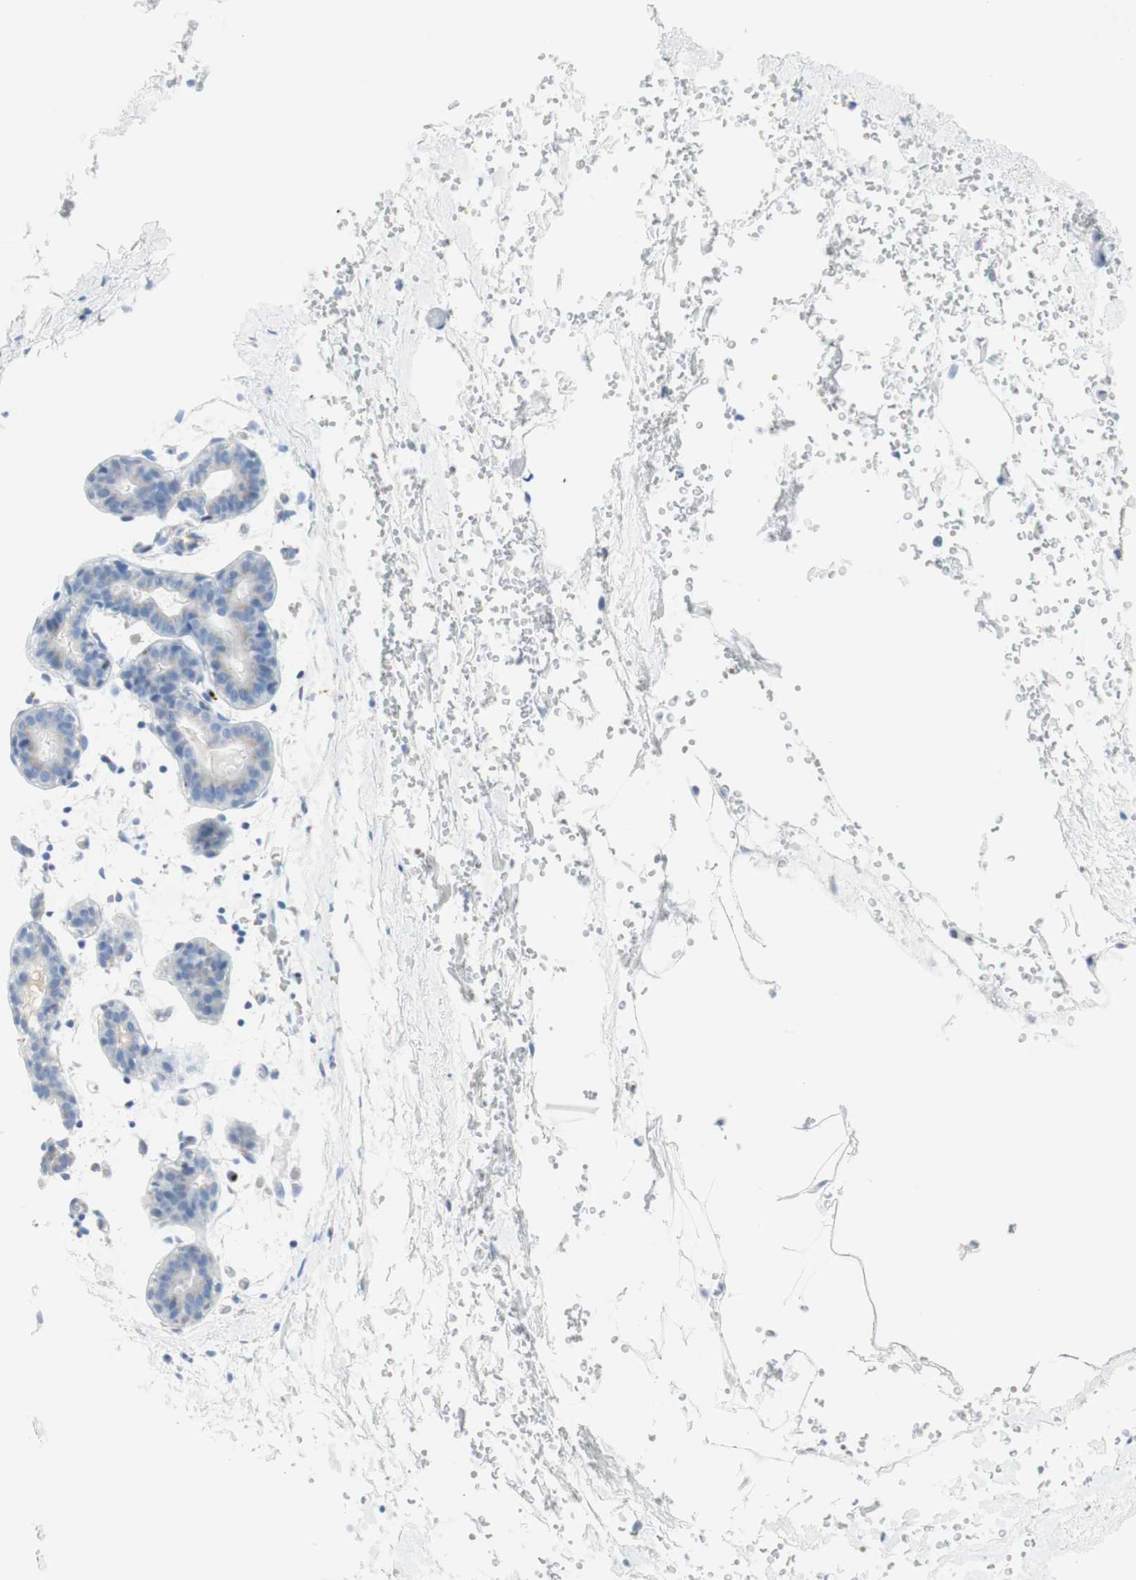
{"staining": {"intensity": "negative", "quantity": "none", "location": "none"}, "tissue": "breast", "cell_type": "Adipocytes", "image_type": "normal", "snomed": [{"axis": "morphology", "description": "Normal tissue, NOS"}, {"axis": "topography", "description": "Breast"}], "caption": "IHC histopathology image of unremarkable human breast stained for a protein (brown), which displays no positivity in adipocytes.", "gene": "MANEA", "patient": {"sex": "female", "age": 27}}